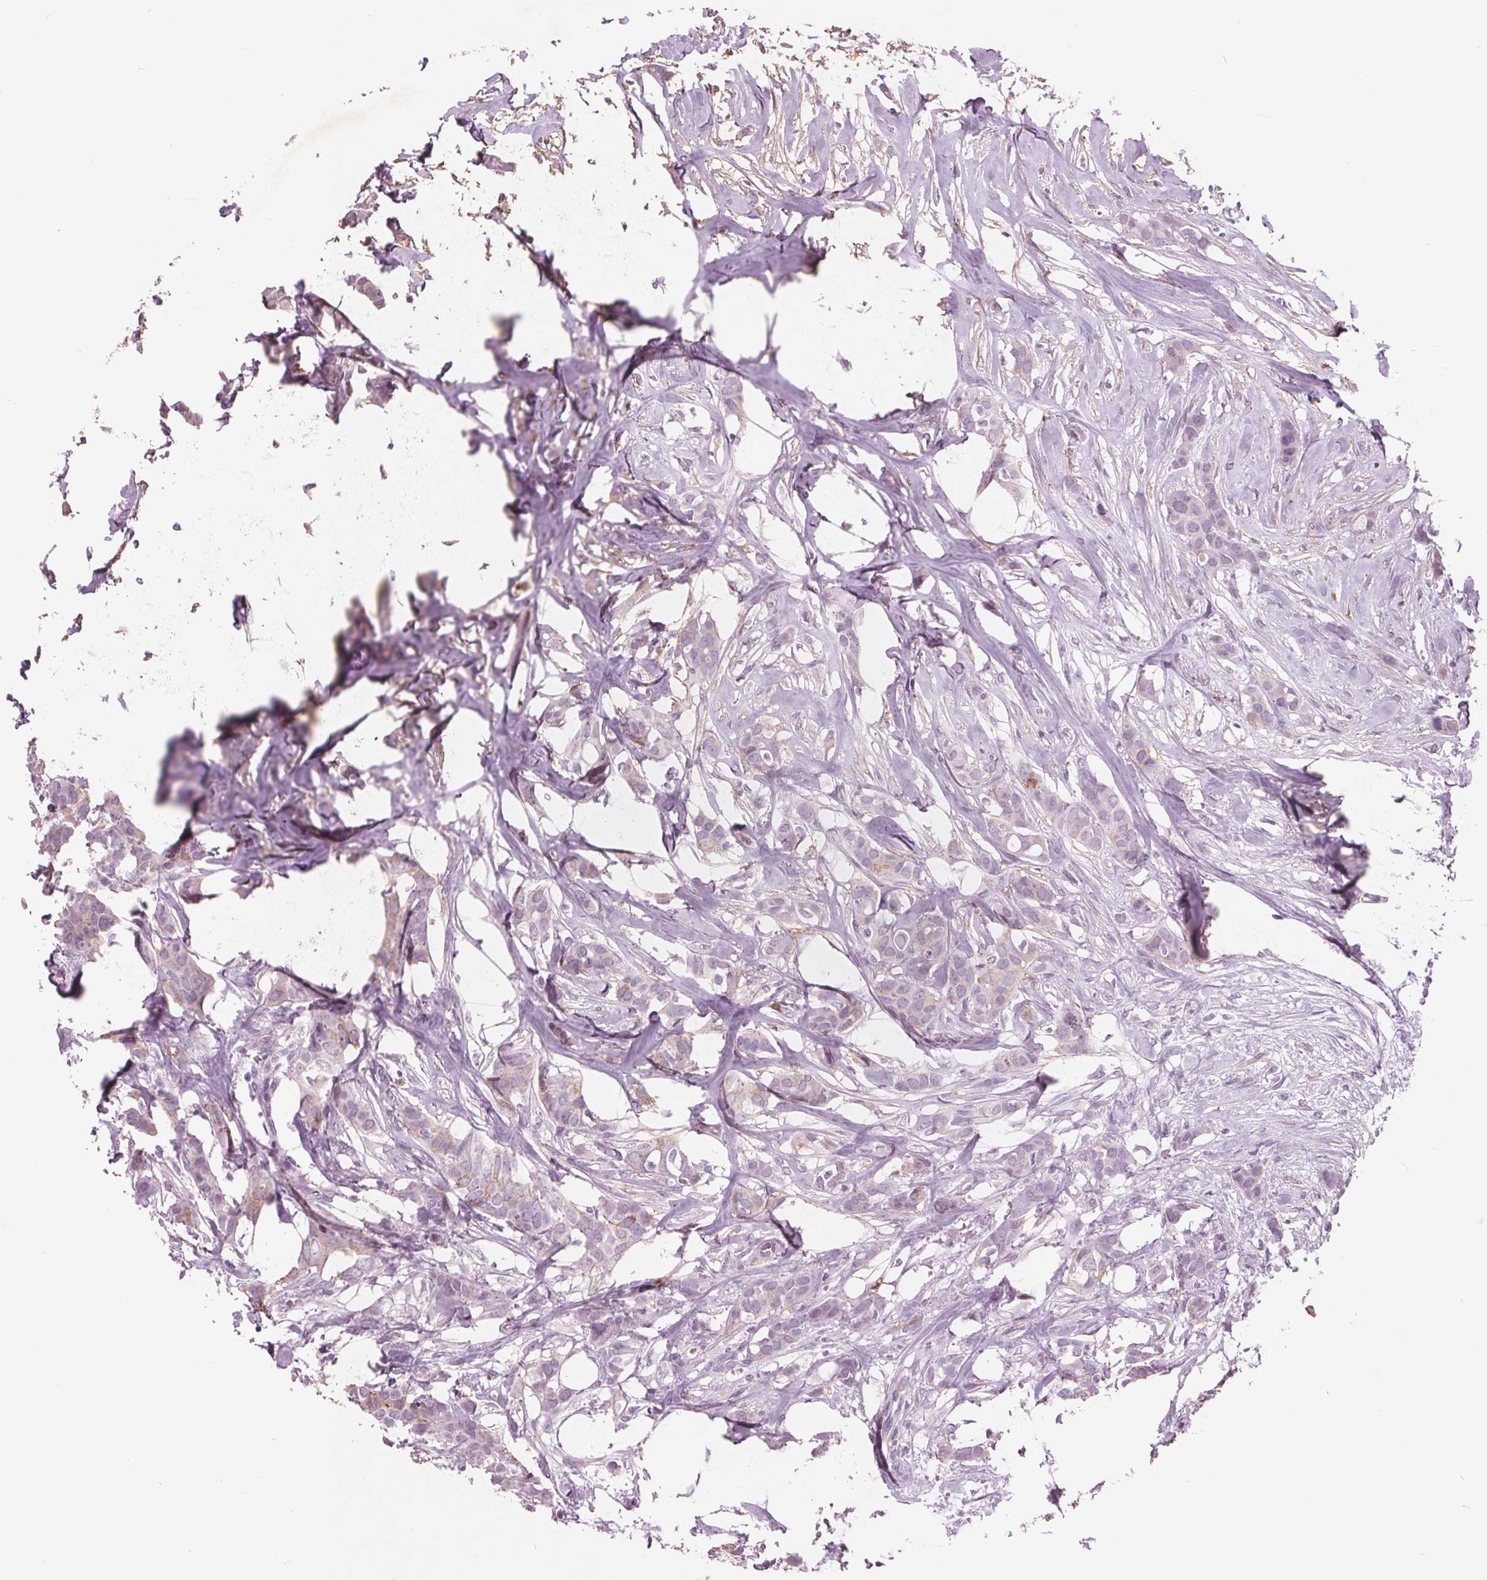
{"staining": {"intensity": "weak", "quantity": "<25%", "location": "cytoplasmic/membranous"}, "tissue": "breast cancer", "cell_type": "Tumor cells", "image_type": "cancer", "snomed": [{"axis": "morphology", "description": "Duct carcinoma"}, {"axis": "topography", "description": "Breast"}], "caption": "Immunohistochemistry of human breast invasive ductal carcinoma shows no expression in tumor cells. (DAB immunohistochemistry, high magnification).", "gene": "PTPN14", "patient": {"sex": "female", "age": 62}}